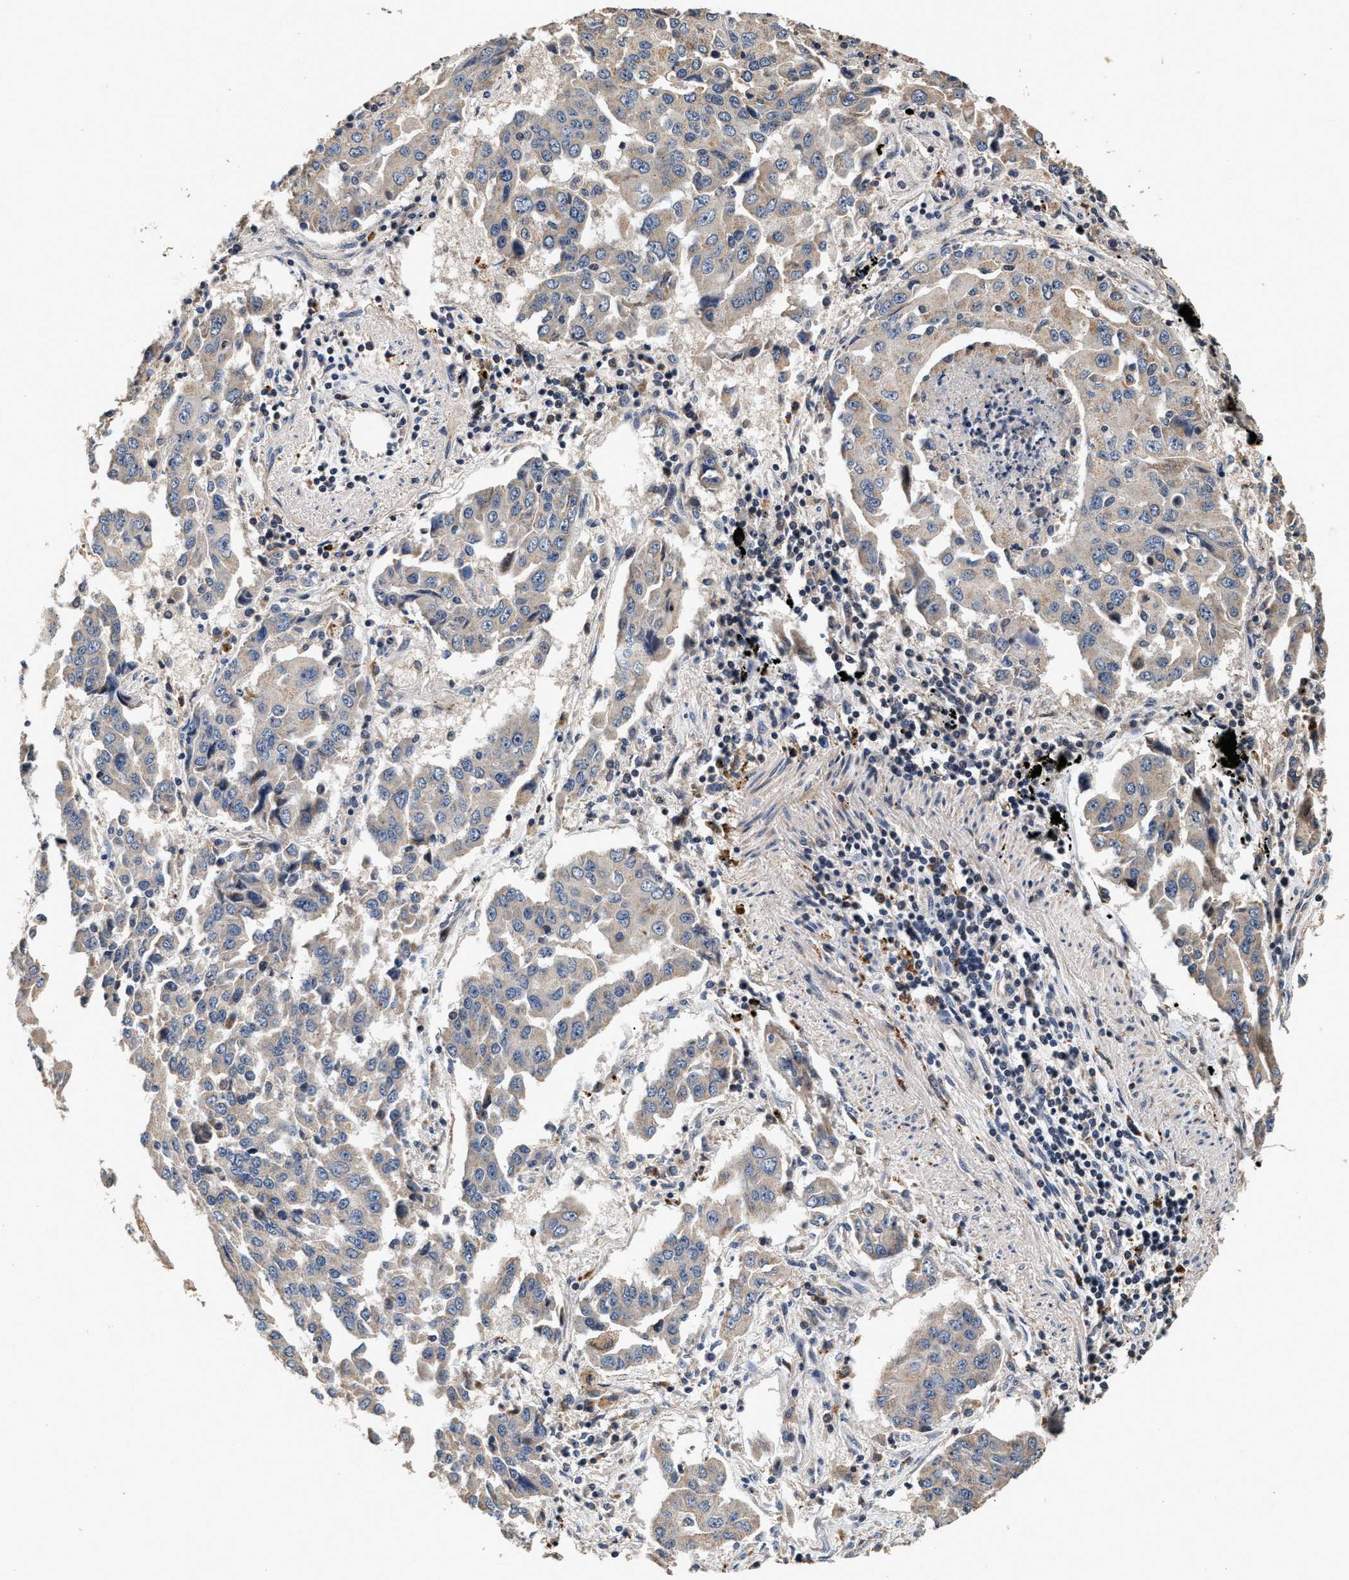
{"staining": {"intensity": "negative", "quantity": "none", "location": "none"}, "tissue": "lung cancer", "cell_type": "Tumor cells", "image_type": "cancer", "snomed": [{"axis": "morphology", "description": "Adenocarcinoma, NOS"}, {"axis": "topography", "description": "Lung"}], "caption": "Protein analysis of adenocarcinoma (lung) demonstrates no significant expression in tumor cells. (DAB IHC, high magnification).", "gene": "PTGR3", "patient": {"sex": "female", "age": 65}}